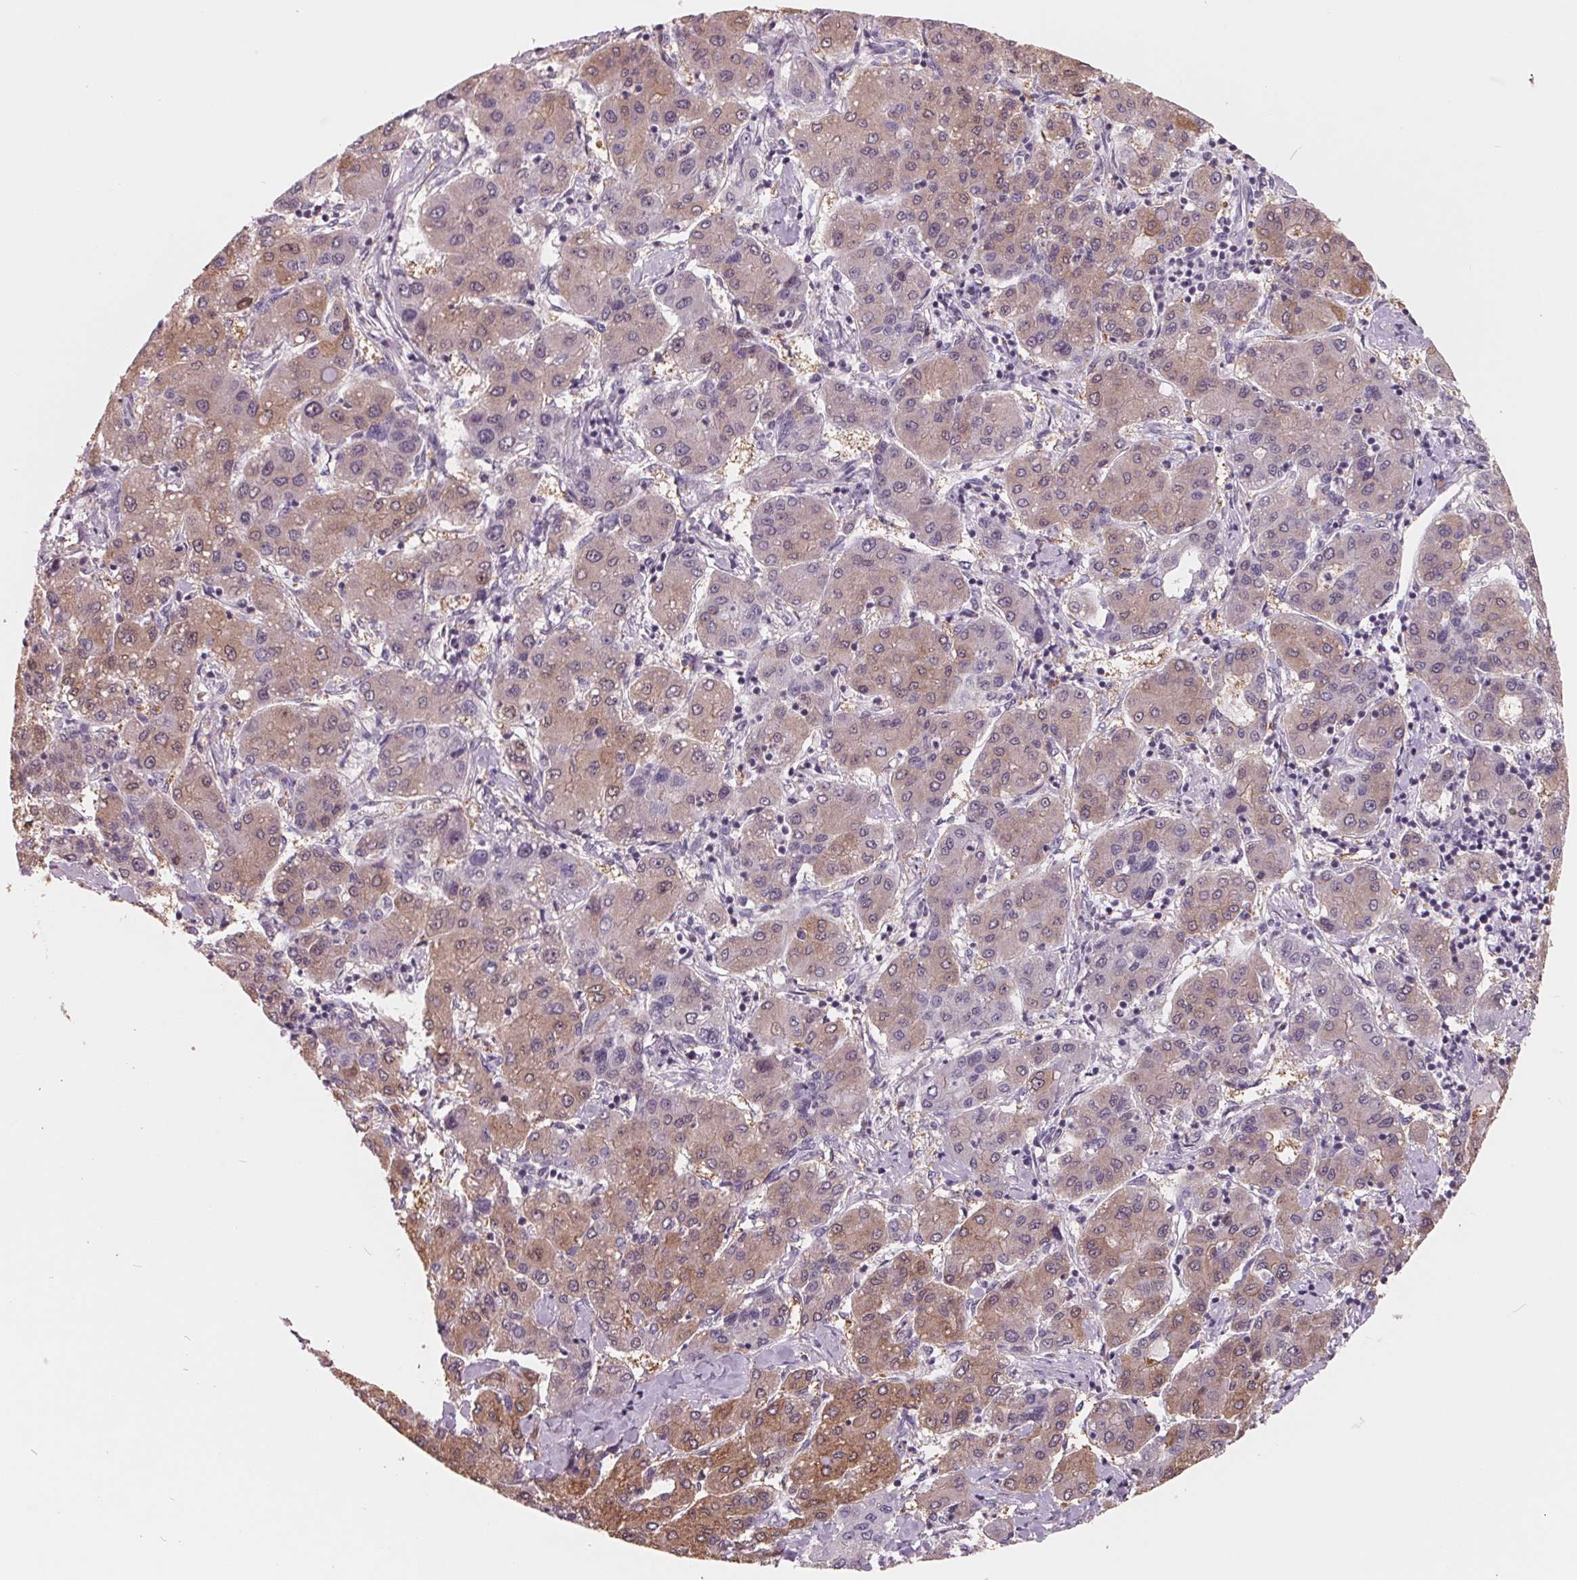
{"staining": {"intensity": "weak", "quantity": "25%-75%", "location": "cytoplasmic/membranous"}, "tissue": "liver cancer", "cell_type": "Tumor cells", "image_type": "cancer", "snomed": [{"axis": "morphology", "description": "Carcinoma, Hepatocellular, NOS"}, {"axis": "topography", "description": "Liver"}], "caption": "Immunohistochemistry (IHC) (DAB (3,3'-diaminobenzidine)) staining of human liver cancer (hepatocellular carcinoma) reveals weak cytoplasmic/membranous protein positivity in approximately 25%-75% of tumor cells.", "gene": "FTCD", "patient": {"sex": "male", "age": 65}}